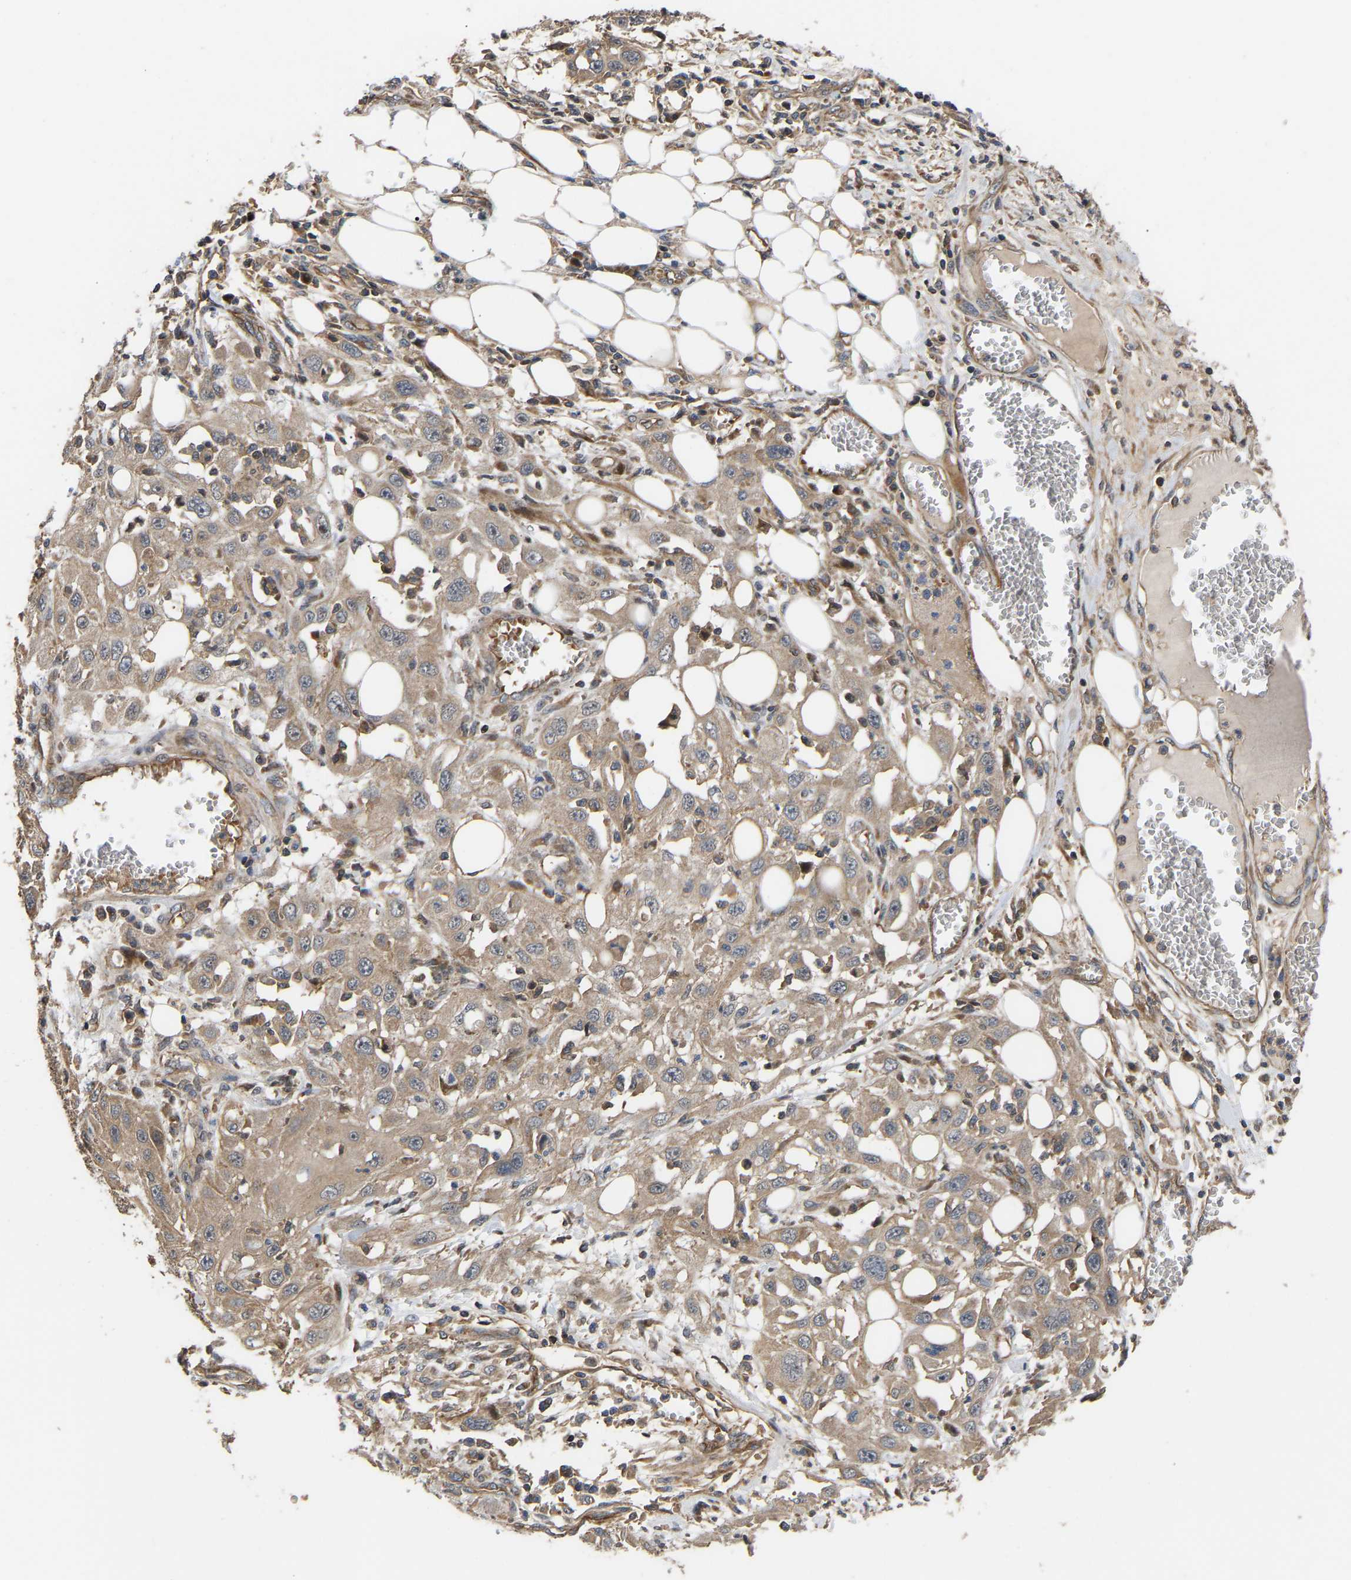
{"staining": {"intensity": "moderate", "quantity": ">75%", "location": "cytoplasmic/membranous"}, "tissue": "skin cancer", "cell_type": "Tumor cells", "image_type": "cancer", "snomed": [{"axis": "morphology", "description": "Squamous cell carcinoma, NOS"}, {"axis": "topography", "description": "Skin"}], "caption": "This histopathology image shows IHC staining of skin cancer, with medium moderate cytoplasmic/membranous expression in approximately >75% of tumor cells.", "gene": "STAU1", "patient": {"sex": "male", "age": 75}}